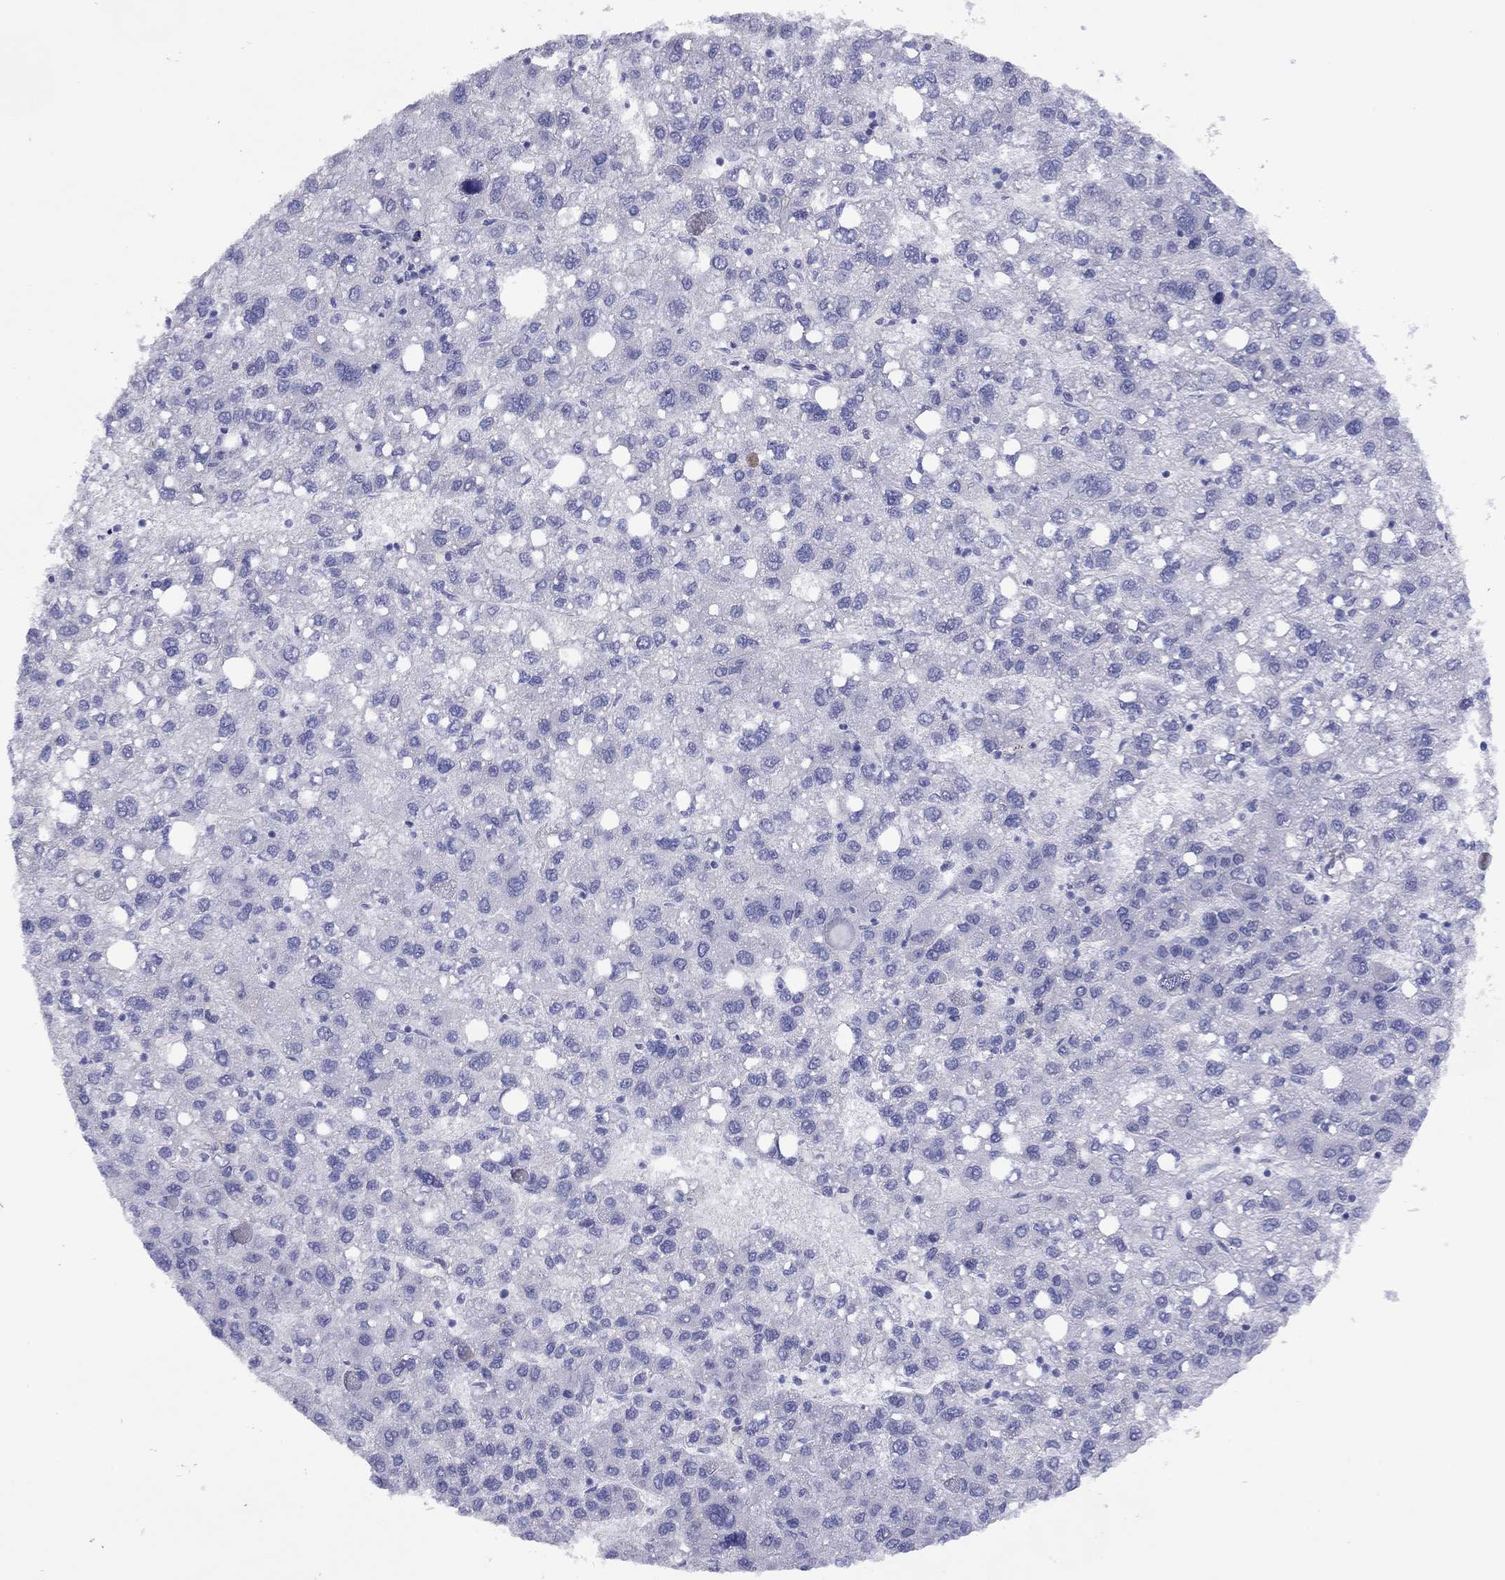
{"staining": {"intensity": "negative", "quantity": "none", "location": "none"}, "tissue": "liver cancer", "cell_type": "Tumor cells", "image_type": "cancer", "snomed": [{"axis": "morphology", "description": "Carcinoma, Hepatocellular, NOS"}, {"axis": "topography", "description": "Liver"}], "caption": "Immunohistochemistry (IHC) histopathology image of human liver hepatocellular carcinoma stained for a protein (brown), which displays no positivity in tumor cells.", "gene": "CMYA5", "patient": {"sex": "female", "age": 82}}